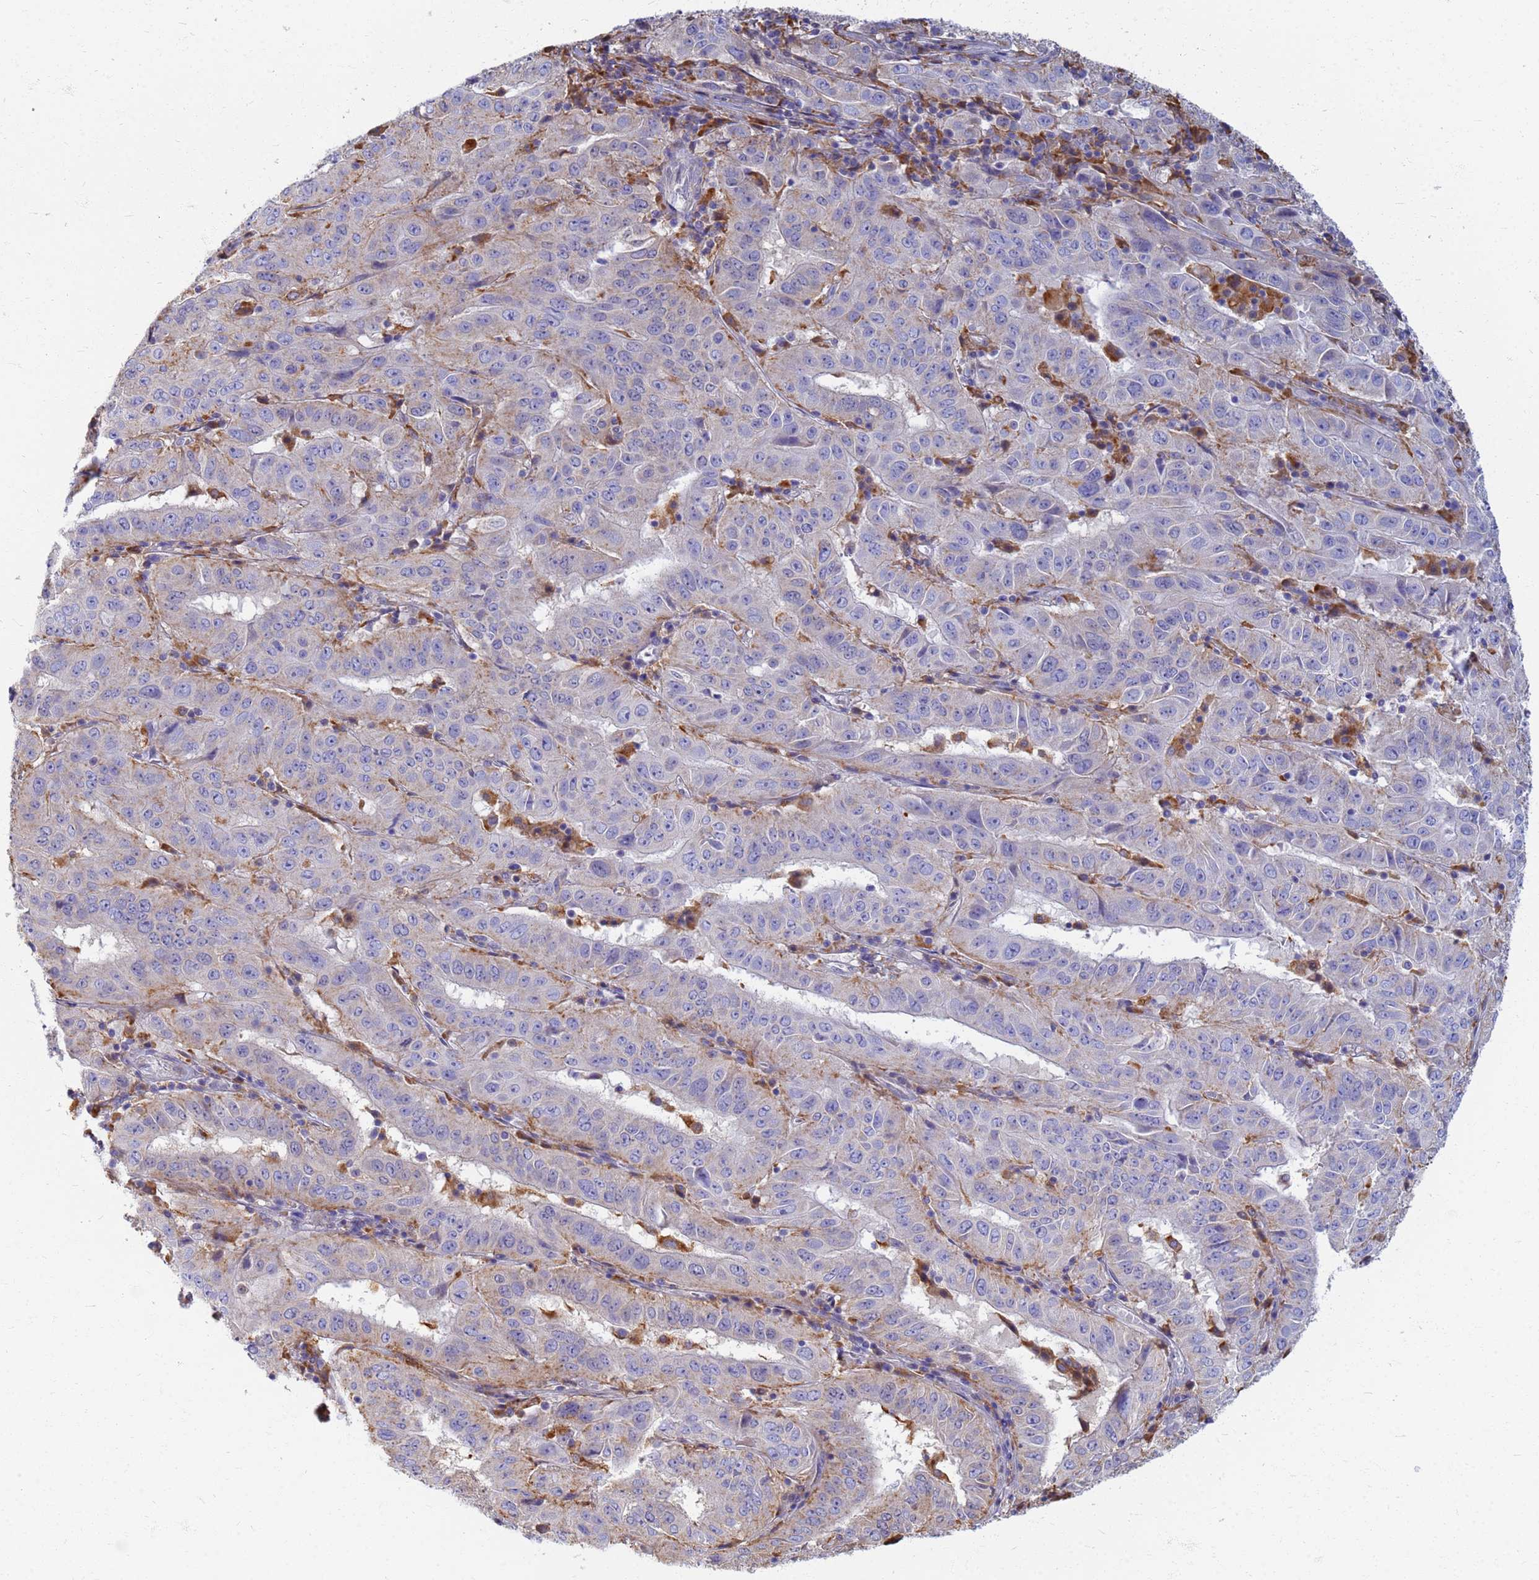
{"staining": {"intensity": "negative", "quantity": "none", "location": "none"}, "tissue": "pancreatic cancer", "cell_type": "Tumor cells", "image_type": "cancer", "snomed": [{"axis": "morphology", "description": "Adenocarcinoma, NOS"}, {"axis": "topography", "description": "Pancreas"}], "caption": "Tumor cells are negative for brown protein staining in pancreatic adenocarcinoma.", "gene": "ATP6V1E1", "patient": {"sex": "male", "age": 63}}